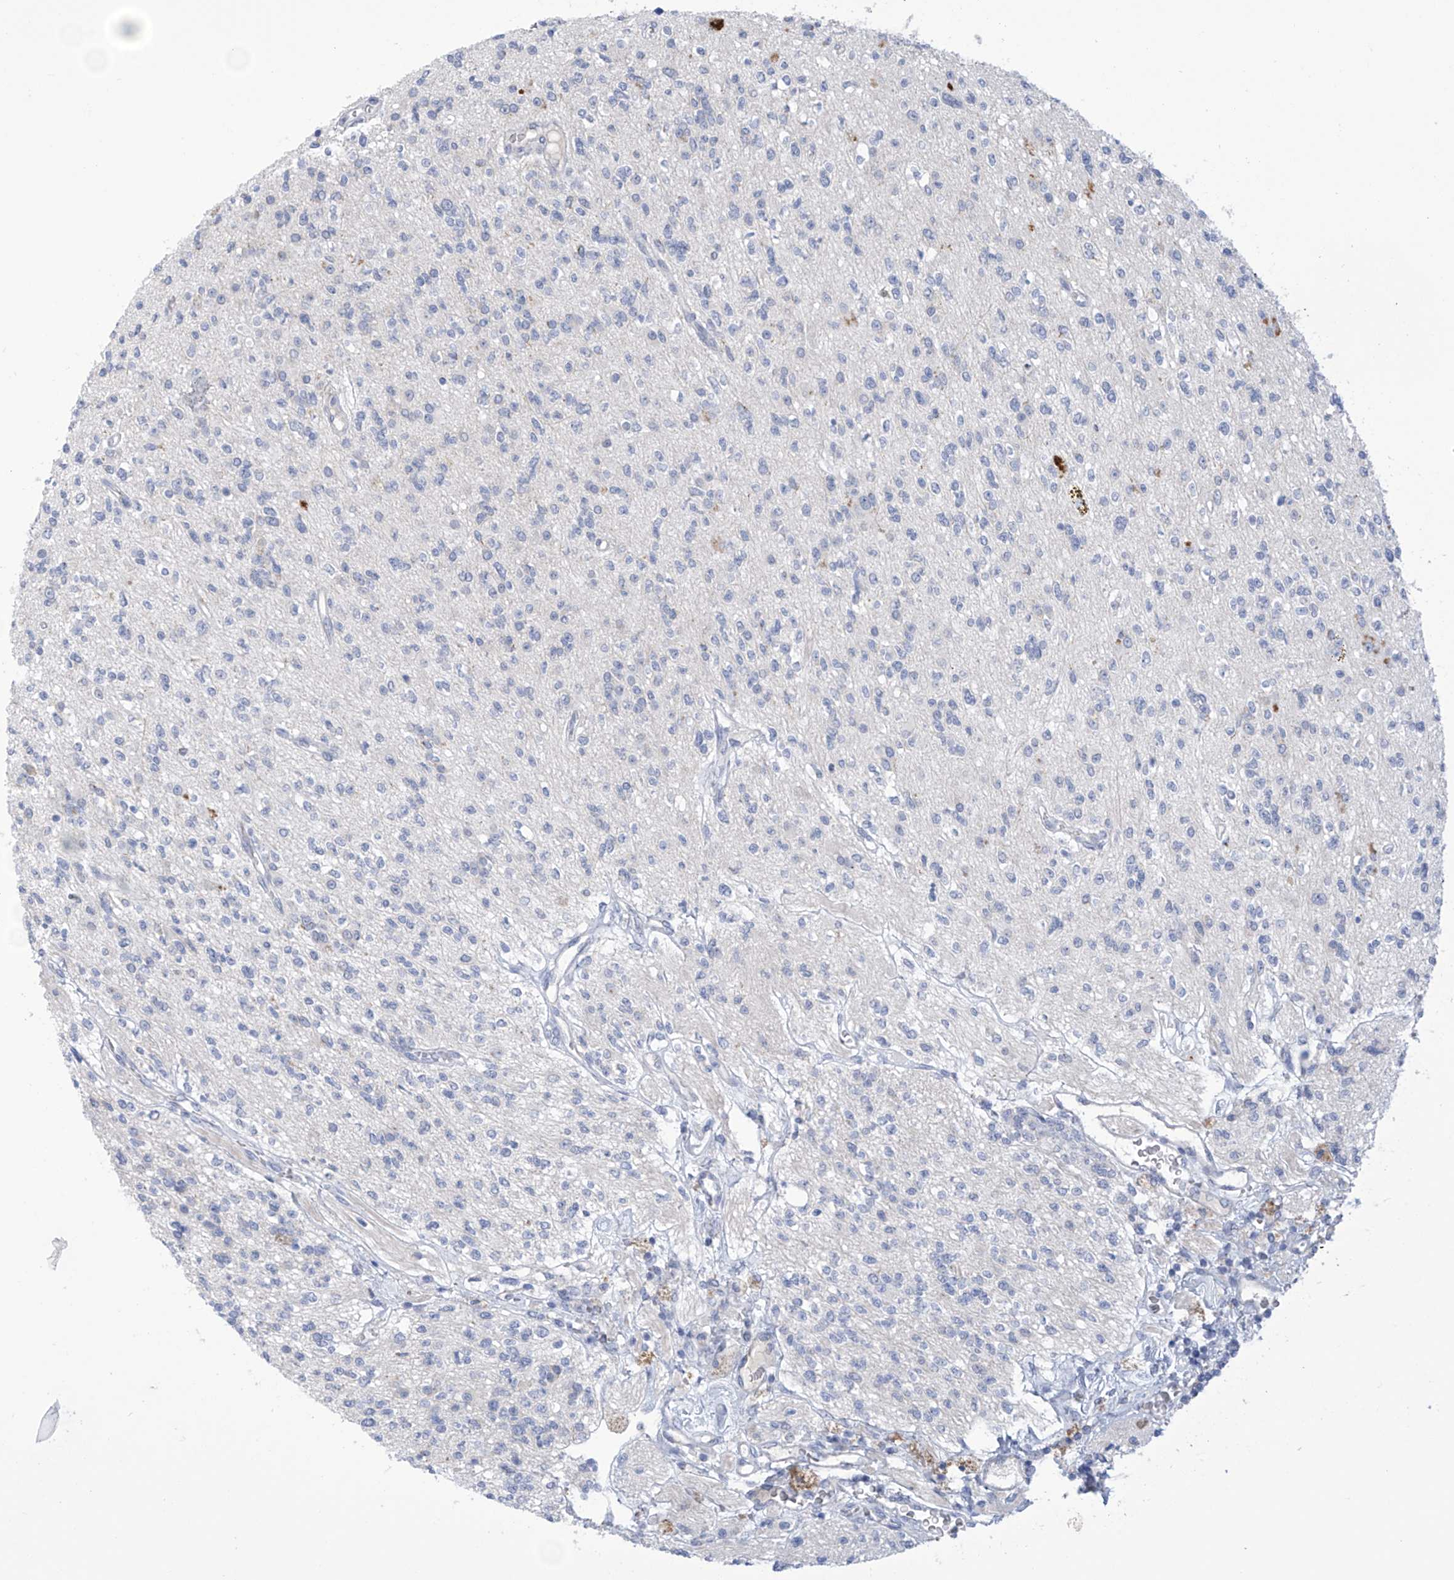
{"staining": {"intensity": "negative", "quantity": "none", "location": "none"}, "tissue": "glioma", "cell_type": "Tumor cells", "image_type": "cancer", "snomed": [{"axis": "morphology", "description": "Glioma, malignant, High grade"}, {"axis": "topography", "description": "Brain"}], "caption": "Immunohistochemistry image of neoplastic tissue: human malignant glioma (high-grade) stained with DAB (3,3'-diaminobenzidine) demonstrates no significant protein expression in tumor cells. (Immunohistochemistry, brightfield microscopy, high magnification).", "gene": "IBA57", "patient": {"sex": "male", "age": 34}}